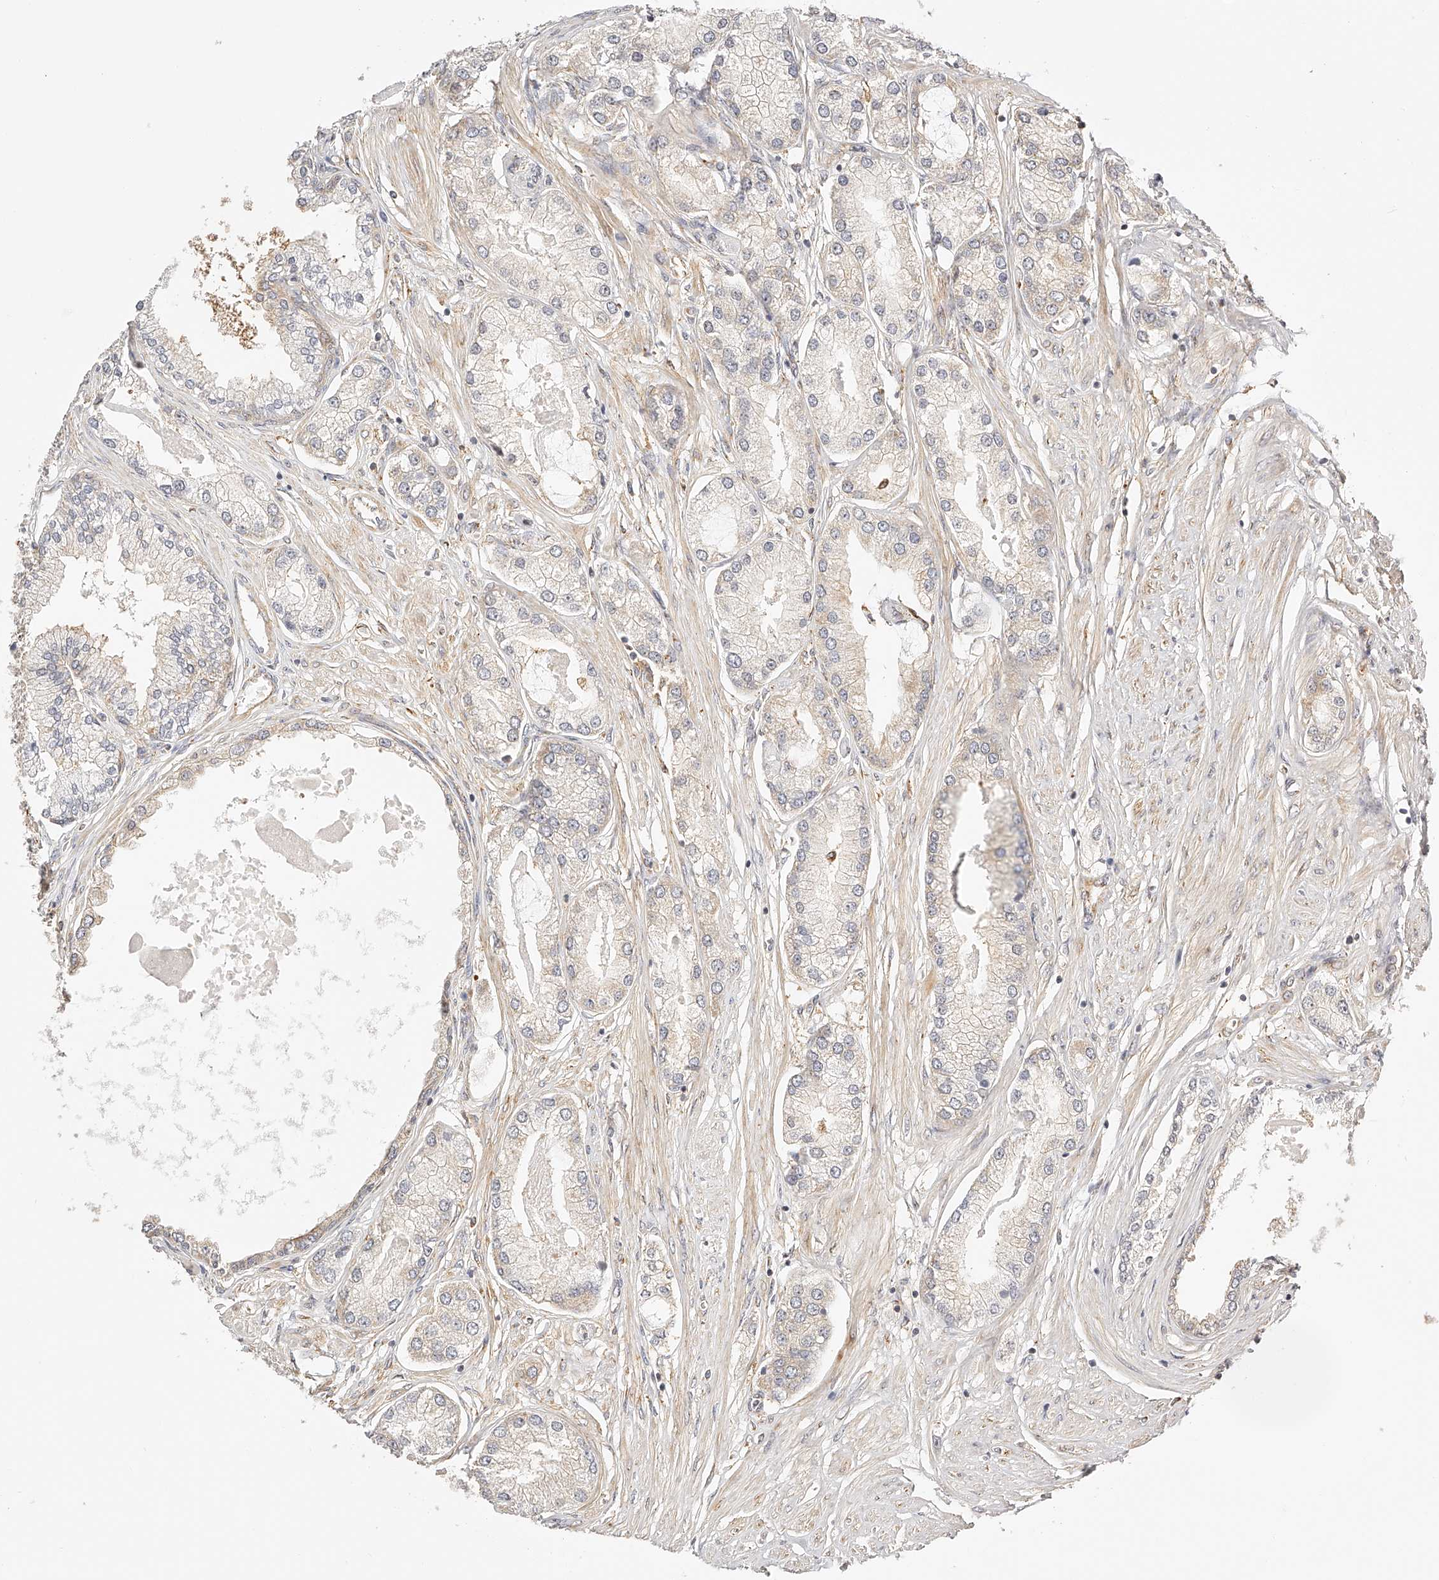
{"staining": {"intensity": "negative", "quantity": "none", "location": "none"}, "tissue": "prostate cancer", "cell_type": "Tumor cells", "image_type": "cancer", "snomed": [{"axis": "morphology", "description": "Adenocarcinoma, Low grade"}, {"axis": "topography", "description": "Prostate"}], "caption": "An immunohistochemistry (IHC) histopathology image of adenocarcinoma (low-grade) (prostate) is shown. There is no staining in tumor cells of adenocarcinoma (low-grade) (prostate). (DAB (3,3'-diaminobenzidine) immunohistochemistry (IHC), high magnification).", "gene": "SYNC", "patient": {"sex": "male", "age": 62}}